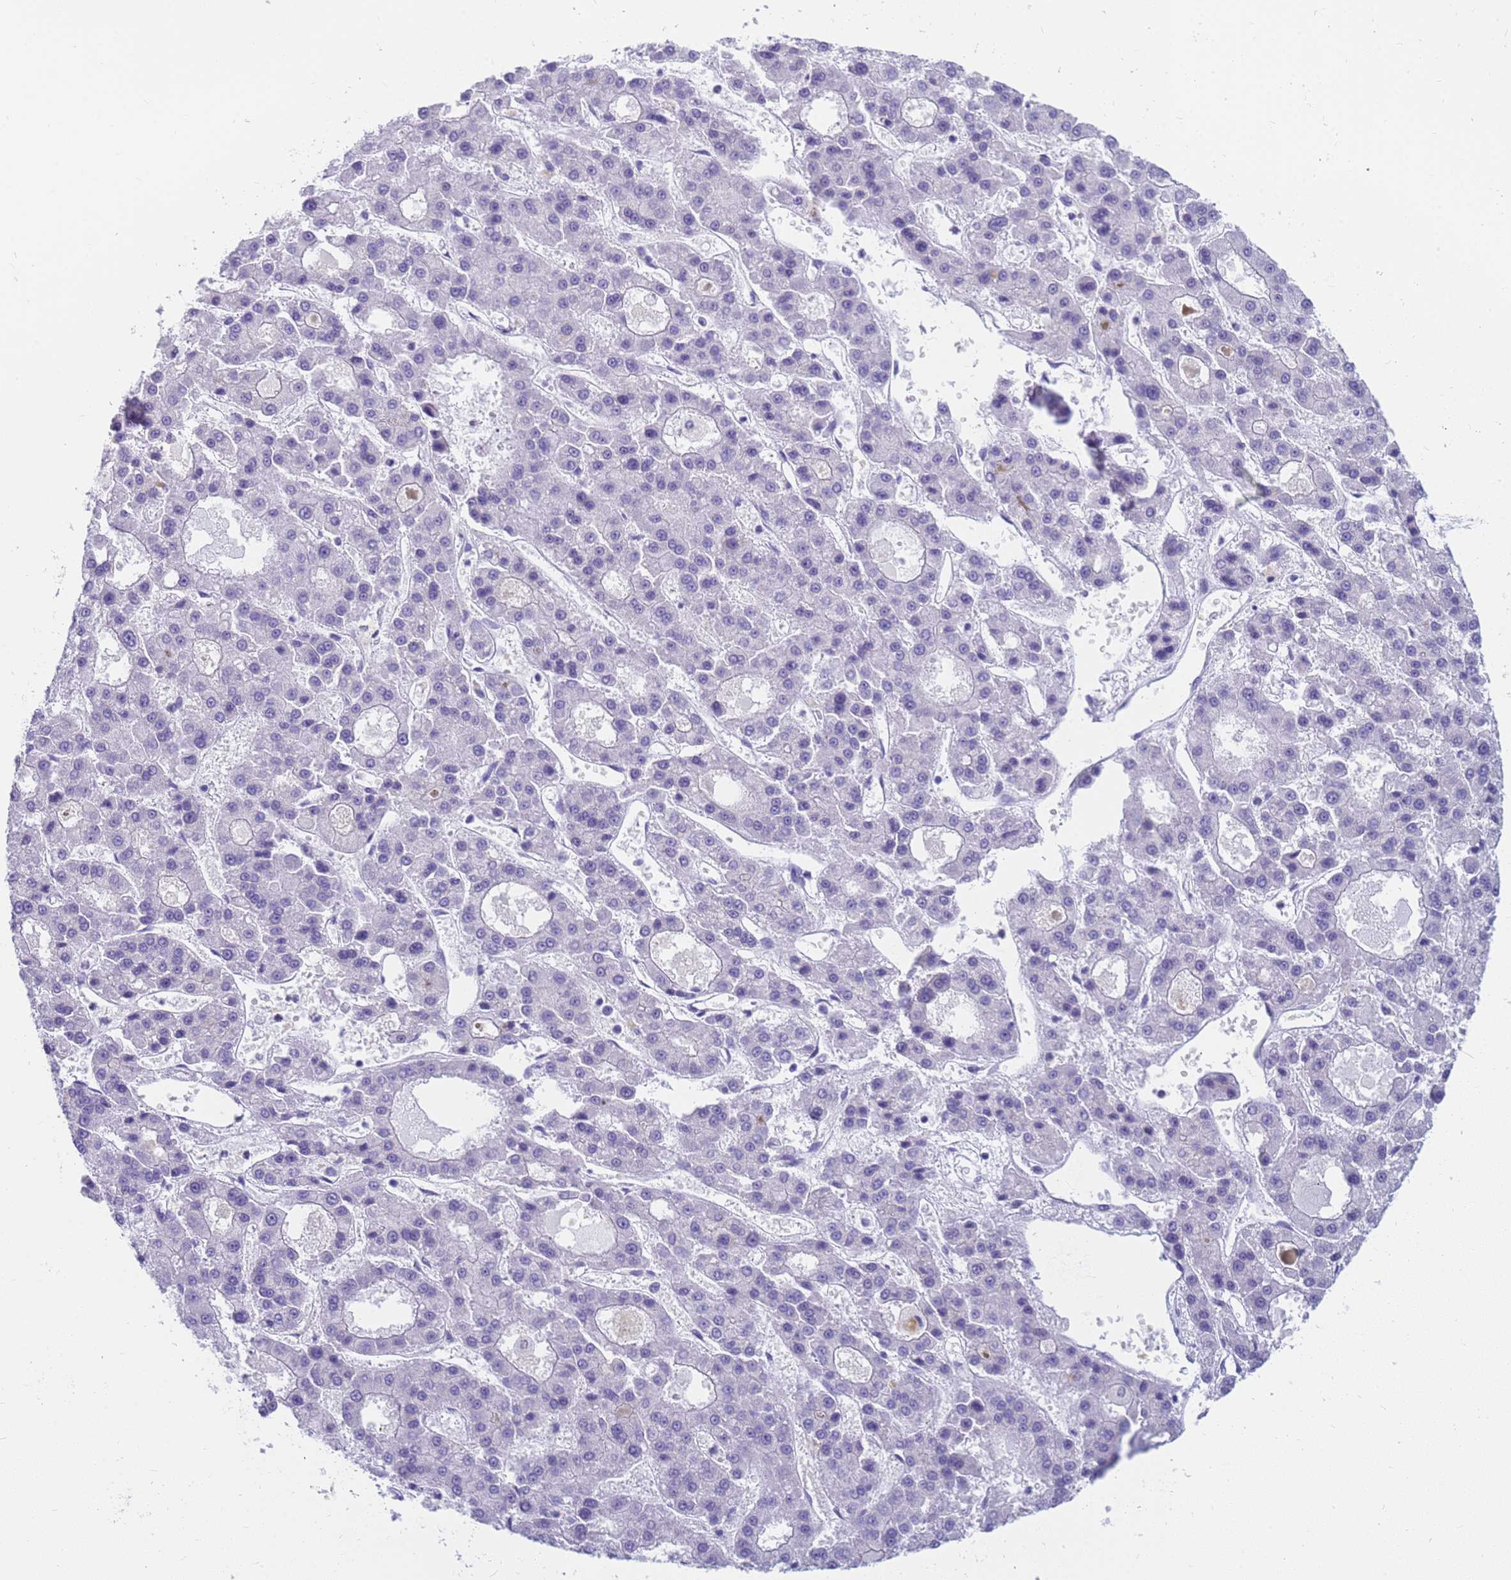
{"staining": {"intensity": "negative", "quantity": "none", "location": "none"}, "tissue": "liver cancer", "cell_type": "Tumor cells", "image_type": "cancer", "snomed": [{"axis": "morphology", "description": "Carcinoma, Hepatocellular, NOS"}, {"axis": "topography", "description": "Liver"}], "caption": "This is an immunohistochemistry micrograph of liver cancer (hepatocellular carcinoma). There is no expression in tumor cells.", "gene": "RNASE2", "patient": {"sex": "male", "age": 70}}